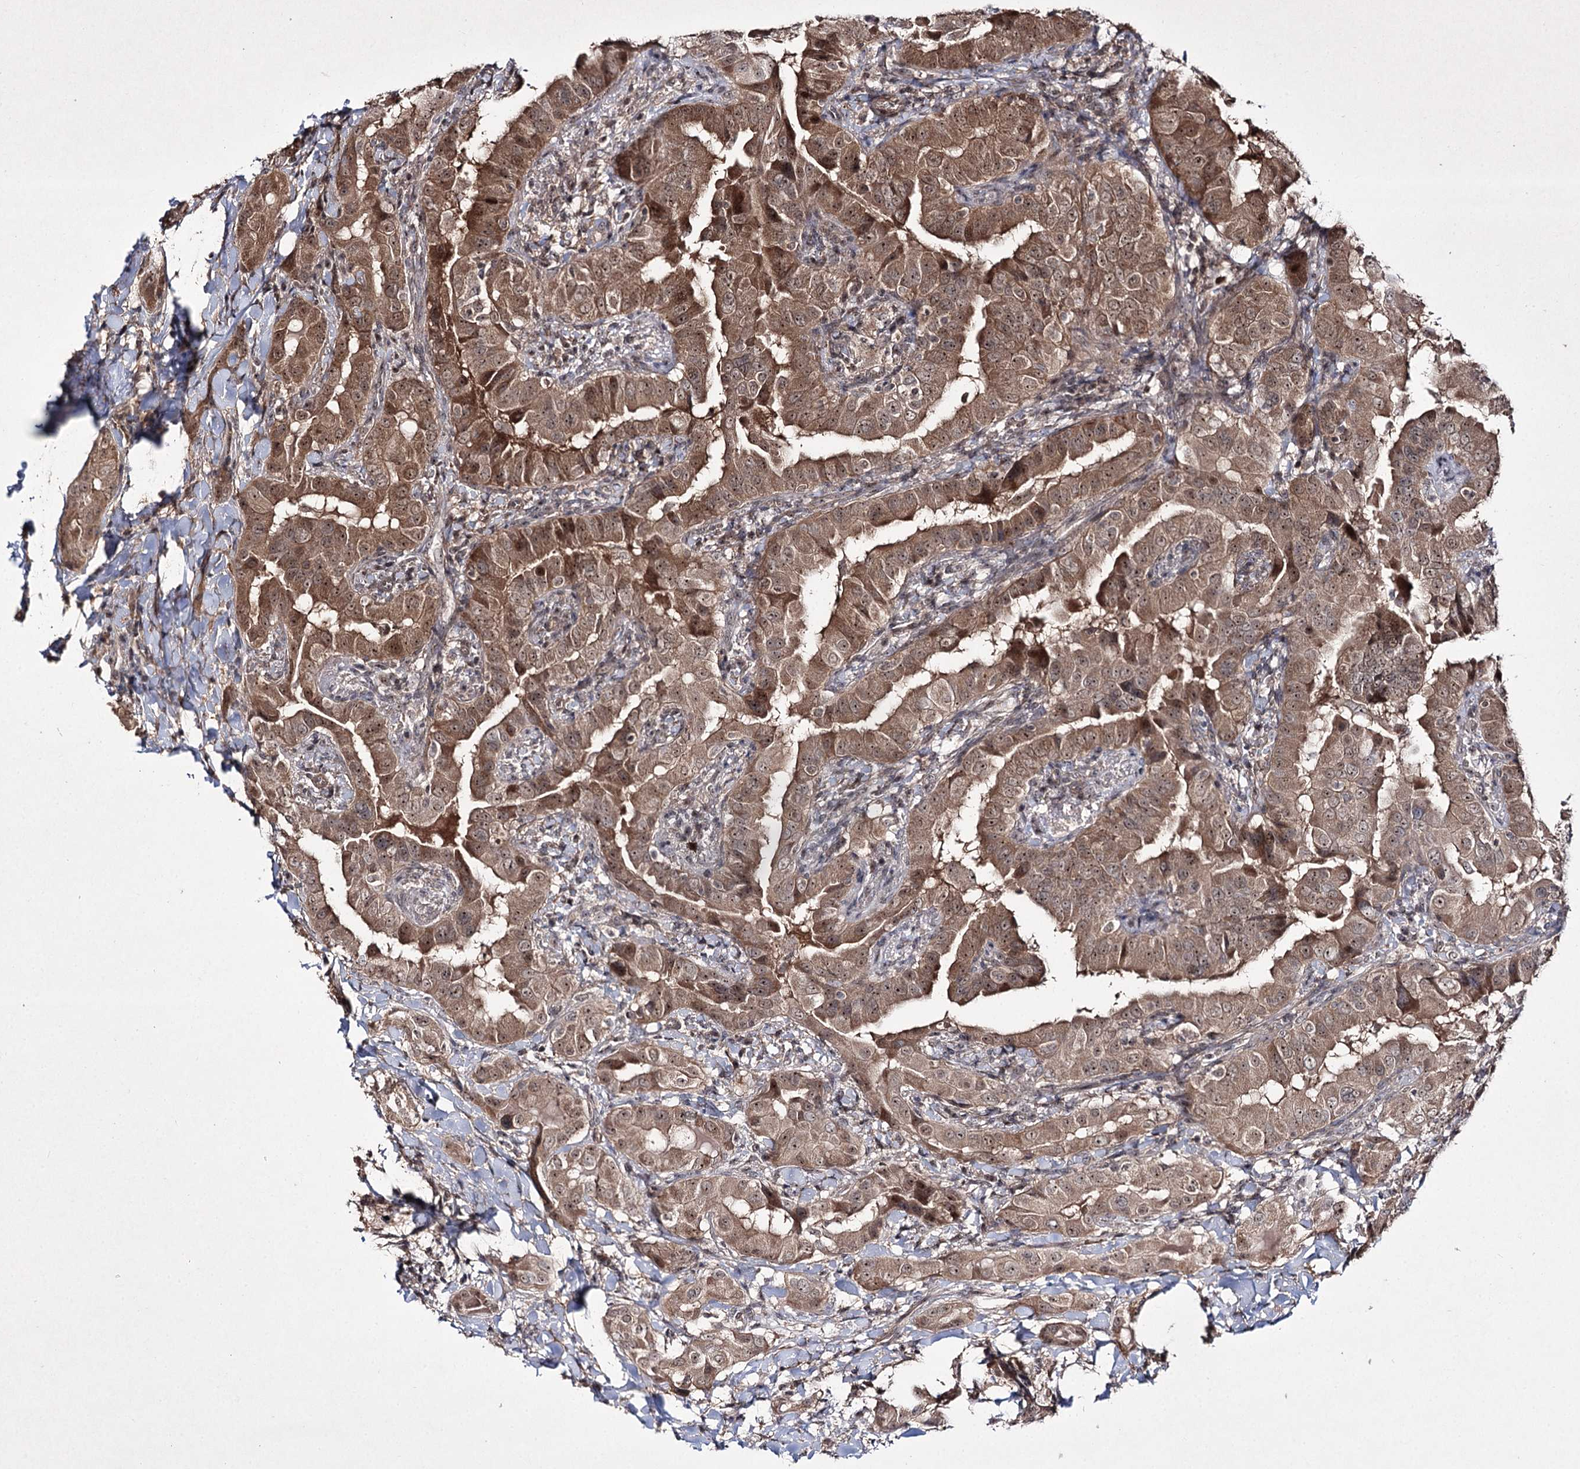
{"staining": {"intensity": "moderate", "quantity": ">75%", "location": "cytoplasmic/membranous,nuclear"}, "tissue": "thyroid cancer", "cell_type": "Tumor cells", "image_type": "cancer", "snomed": [{"axis": "morphology", "description": "Papillary adenocarcinoma, NOS"}, {"axis": "topography", "description": "Thyroid gland"}], "caption": "IHC histopathology image of human papillary adenocarcinoma (thyroid) stained for a protein (brown), which exhibits medium levels of moderate cytoplasmic/membranous and nuclear positivity in approximately >75% of tumor cells.", "gene": "CCDC59", "patient": {"sex": "male", "age": 33}}